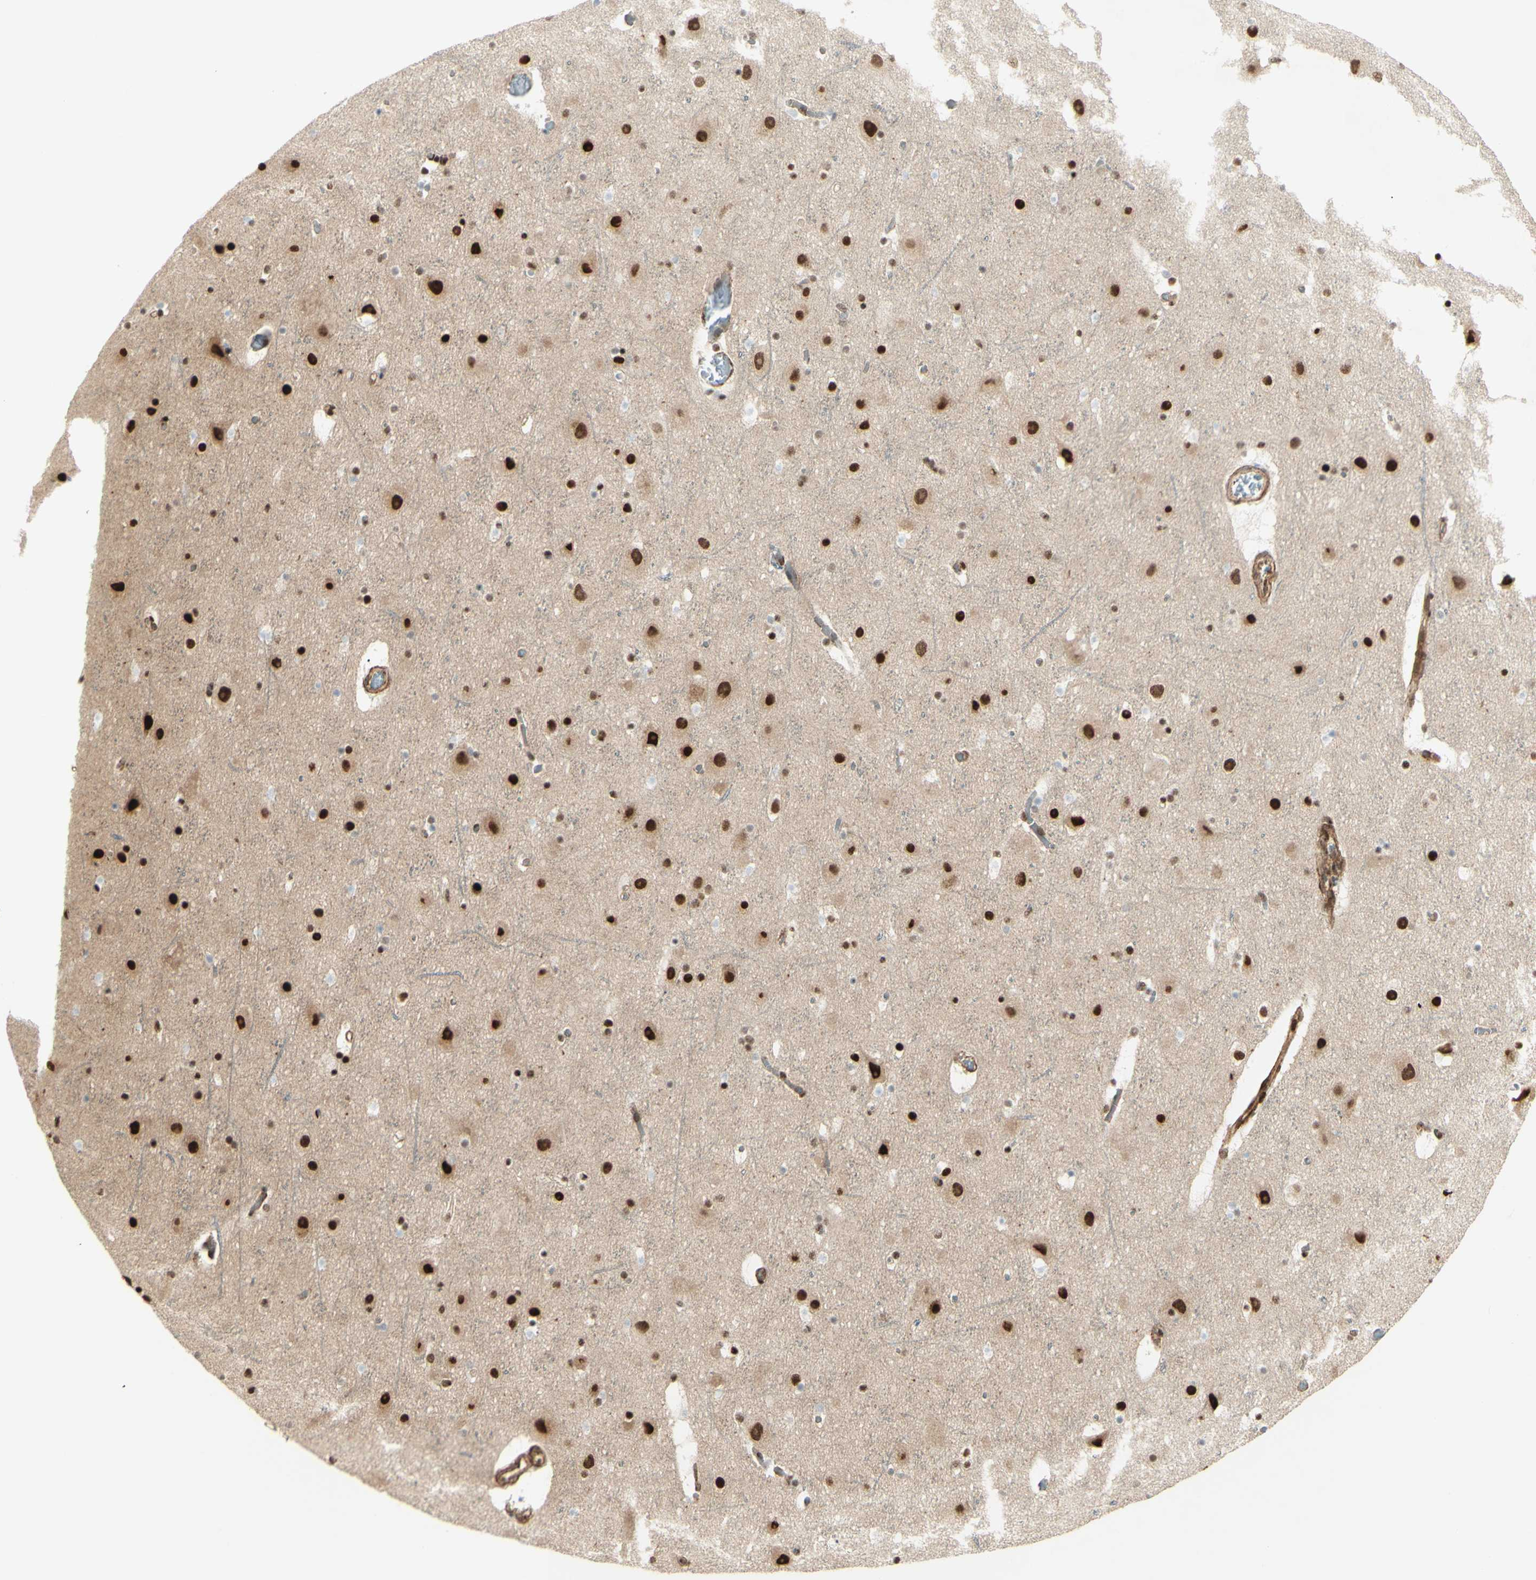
{"staining": {"intensity": "moderate", "quantity": ">75%", "location": "nuclear"}, "tissue": "cerebral cortex", "cell_type": "Endothelial cells", "image_type": "normal", "snomed": [{"axis": "morphology", "description": "Normal tissue, NOS"}, {"axis": "topography", "description": "Cerebral cortex"}], "caption": "Human cerebral cortex stained for a protein (brown) exhibits moderate nuclear positive staining in about >75% of endothelial cells.", "gene": "ZMYM6", "patient": {"sex": "male", "age": 45}}